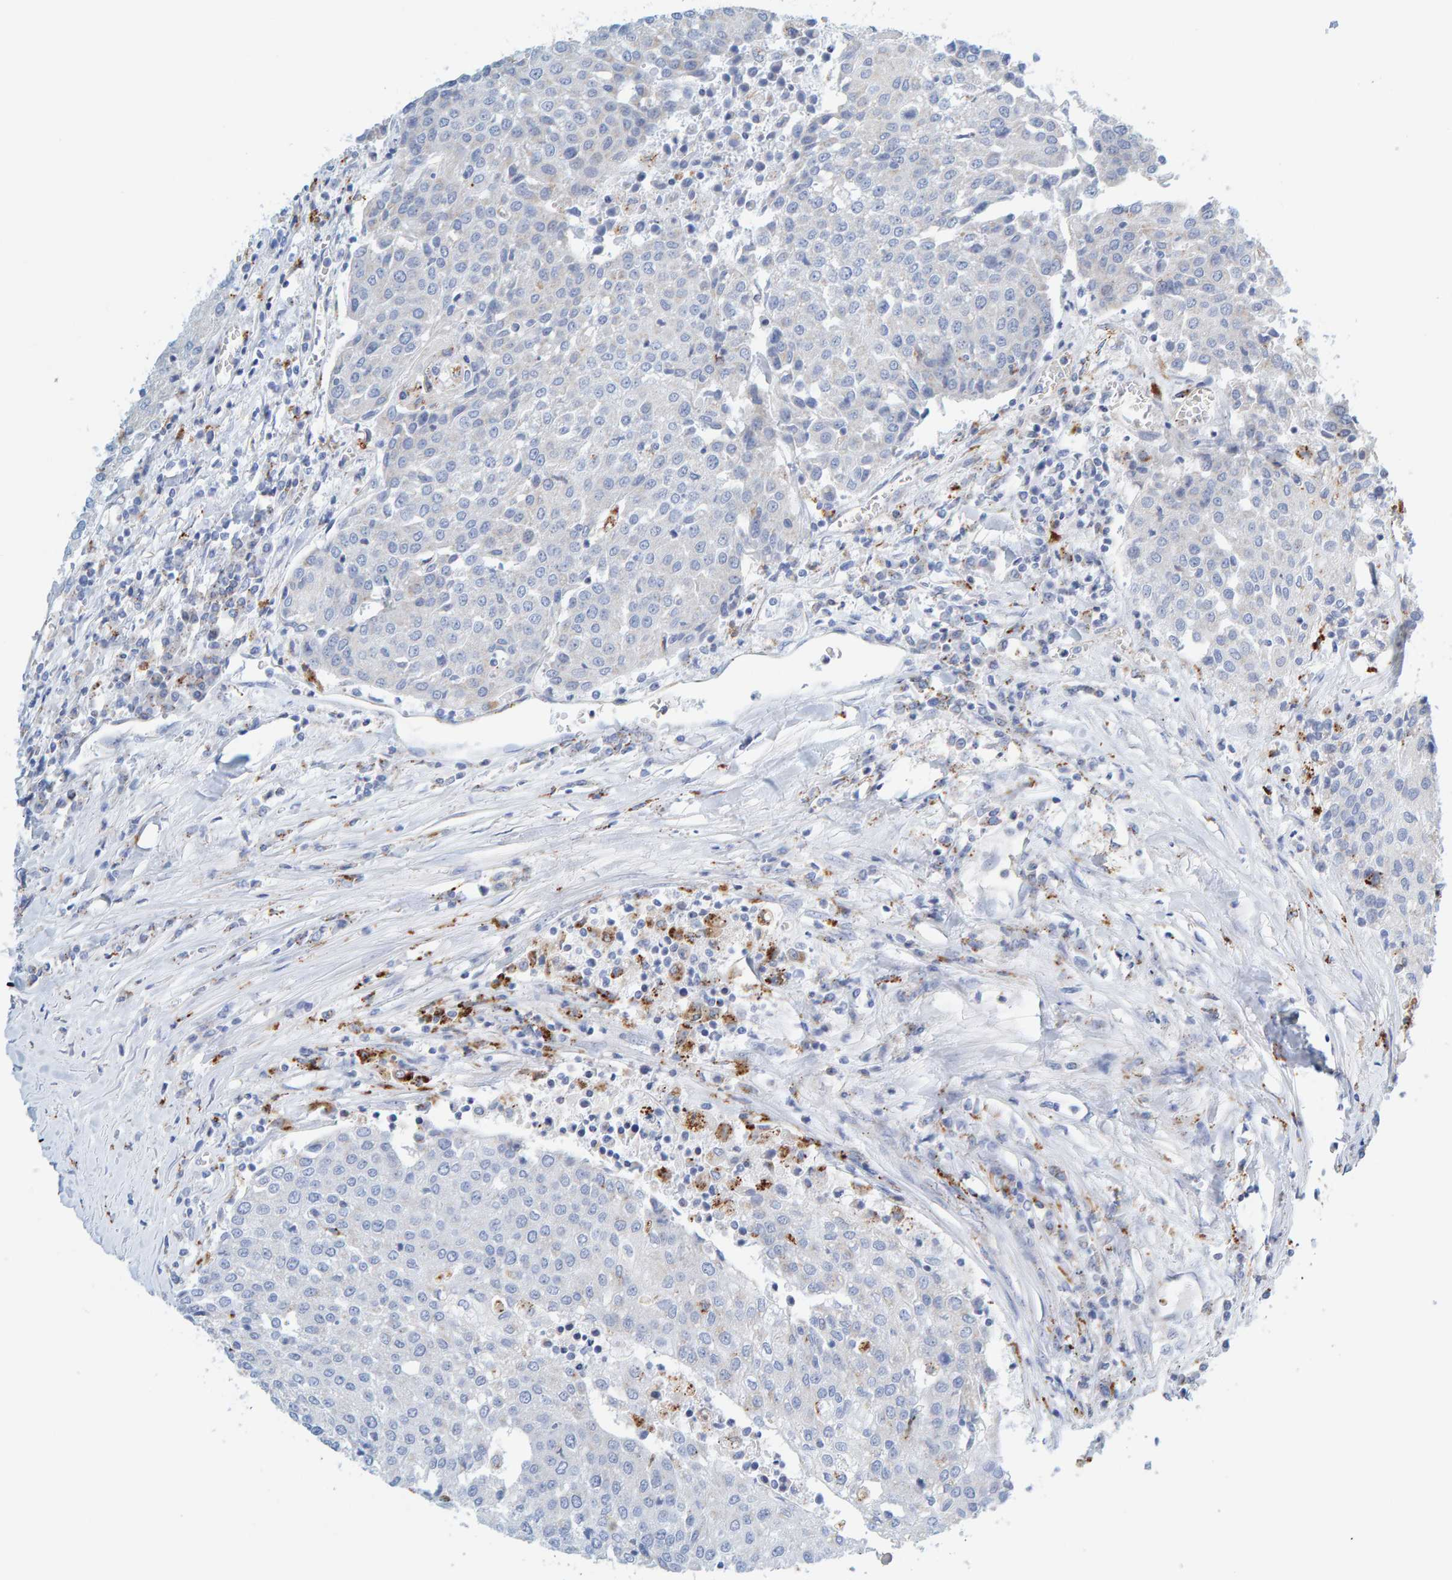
{"staining": {"intensity": "negative", "quantity": "none", "location": "none"}, "tissue": "urothelial cancer", "cell_type": "Tumor cells", "image_type": "cancer", "snomed": [{"axis": "morphology", "description": "Urothelial carcinoma, High grade"}, {"axis": "topography", "description": "Urinary bladder"}], "caption": "Tumor cells are negative for protein expression in human high-grade urothelial carcinoma.", "gene": "BIN3", "patient": {"sex": "female", "age": 85}}